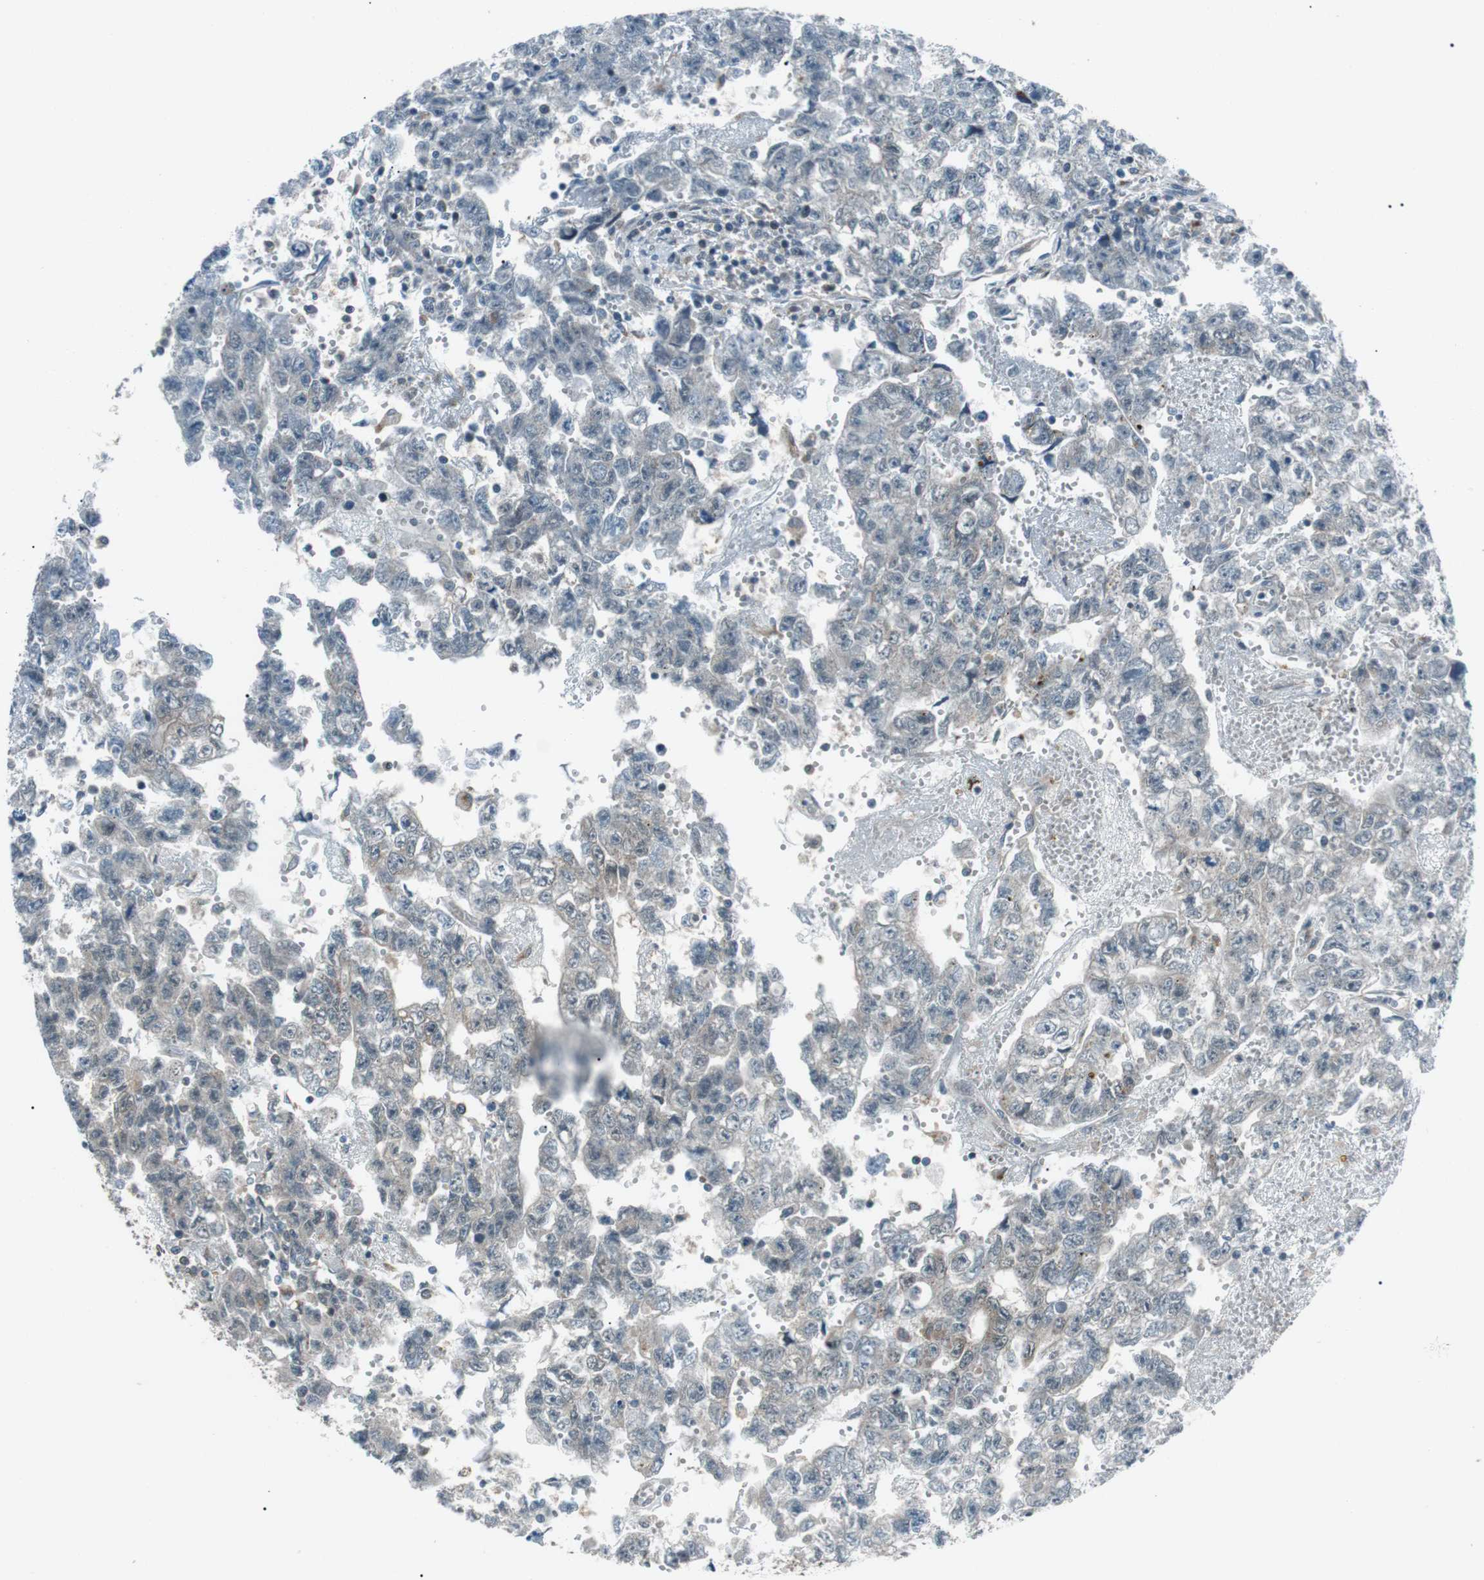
{"staining": {"intensity": "weak", "quantity": "<25%", "location": "cytoplasmic/membranous"}, "tissue": "testis cancer", "cell_type": "Tumor cells", "image_type": "cancer", "snomed": [{"axis": "morphology", "description": "Seminoma, NOS"}, {"axis": "morphology", "description": "Carcinoma, Embryonal, NOS"}, {"axis": "topography", "description": "Testis"}], "caption": "Immunohistochemical staining of testis seminoma demonstrates no significant staining in tumor cells. Nuclei are stained in blue.", "gene": "LRIG2", "patient": {"sex": "male", "age": 38}}